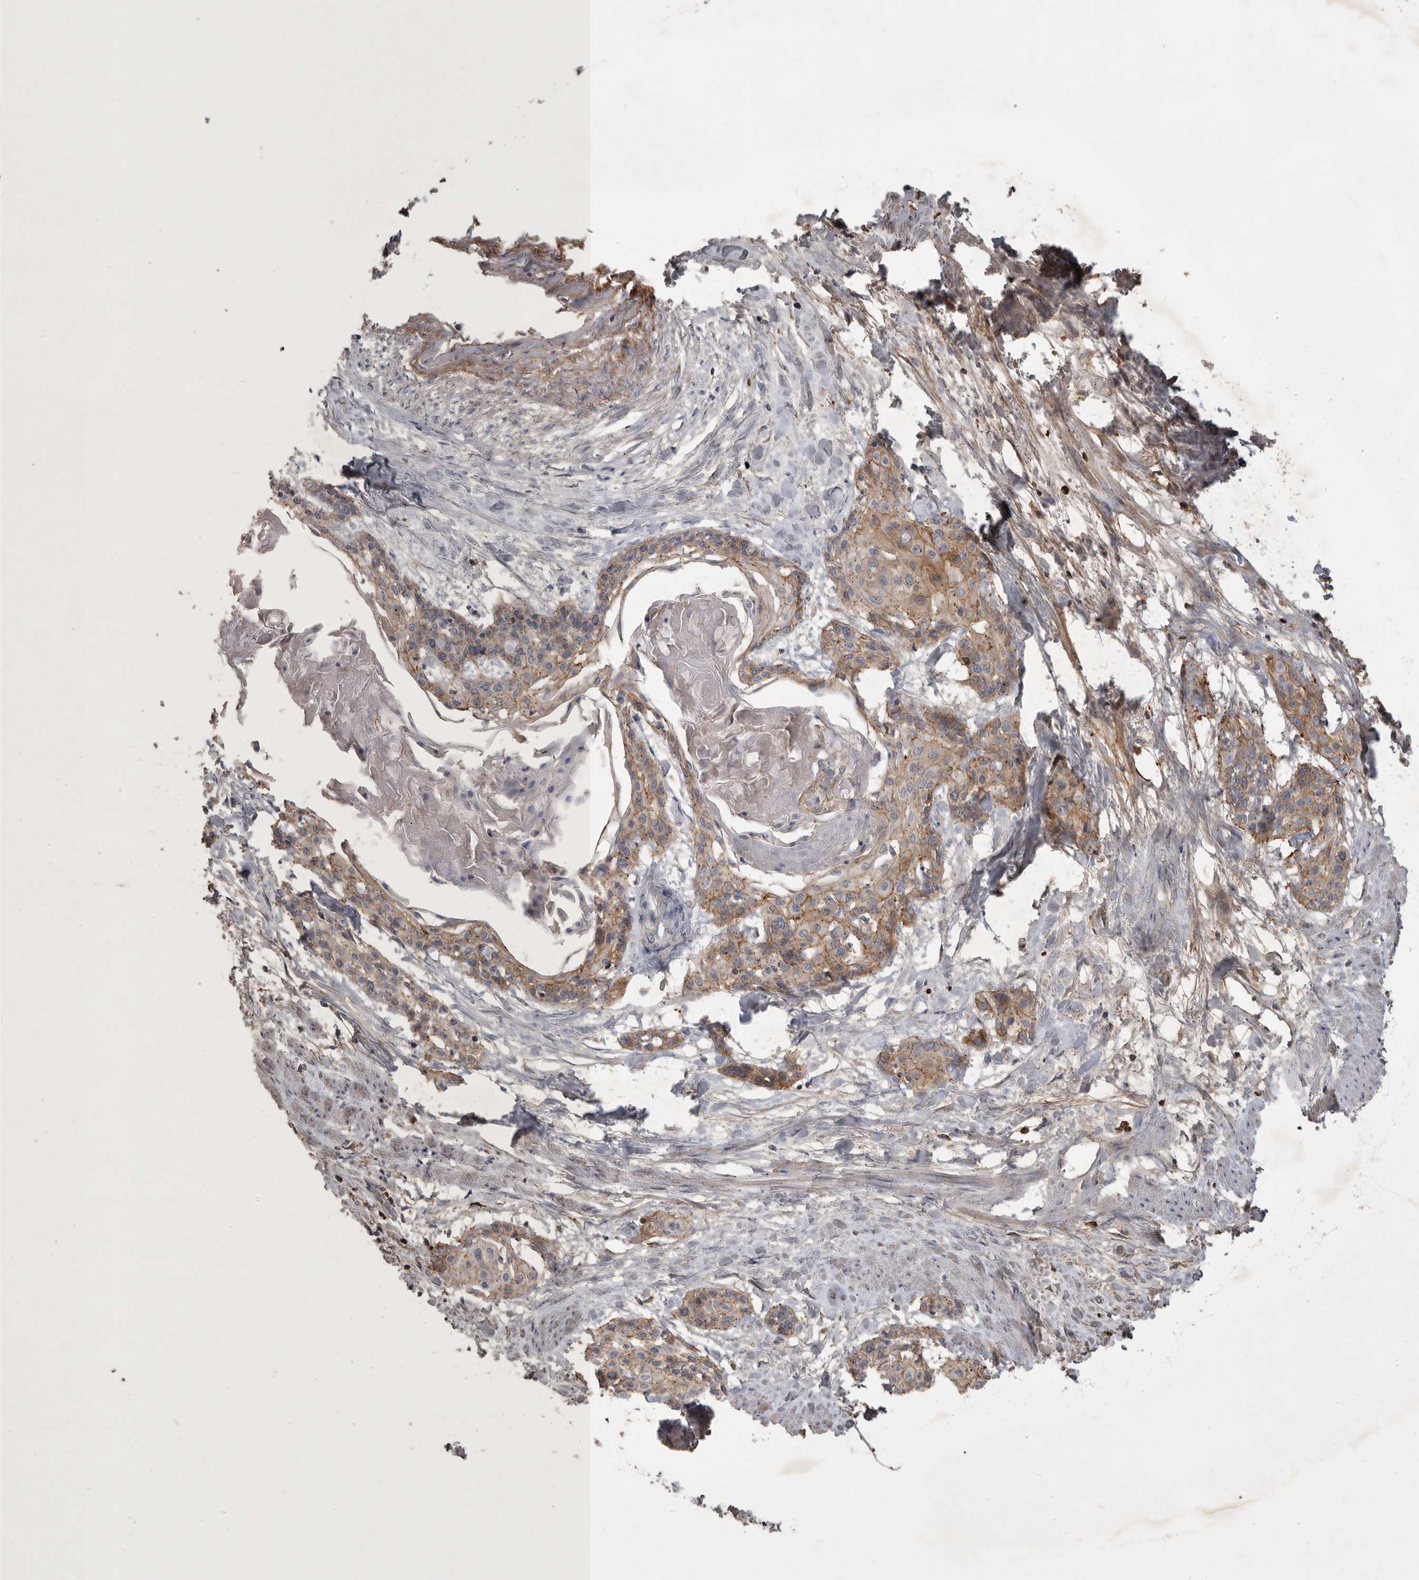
{"staining": {"intensity": "weak", "quantity": "25%-75%", "location": "cytoplasmic/membranous"}, "tissue": "cervical cancer", "cell_type": "Tumor cells", "image_type": "cancer", "snomed": [{"axis": "morphology", "description": "Squamous cell carcinoma, NOS"}, {"axis": "topography", "description": "Cervix"}], "caption": "Squamous cell carcinoma (cervical) stained with immunohistochemistry (IHC) exhibits weak cytoplasmic/membranous expression in approximately 25%-75% of tumor cells. The staining is performed using DAB brown chromogen to label protein expression. The nuclei are counter-stained blue using hematoxylin.", "gene": "MLPH", "patient": {"sex": "female", "age": 57}}